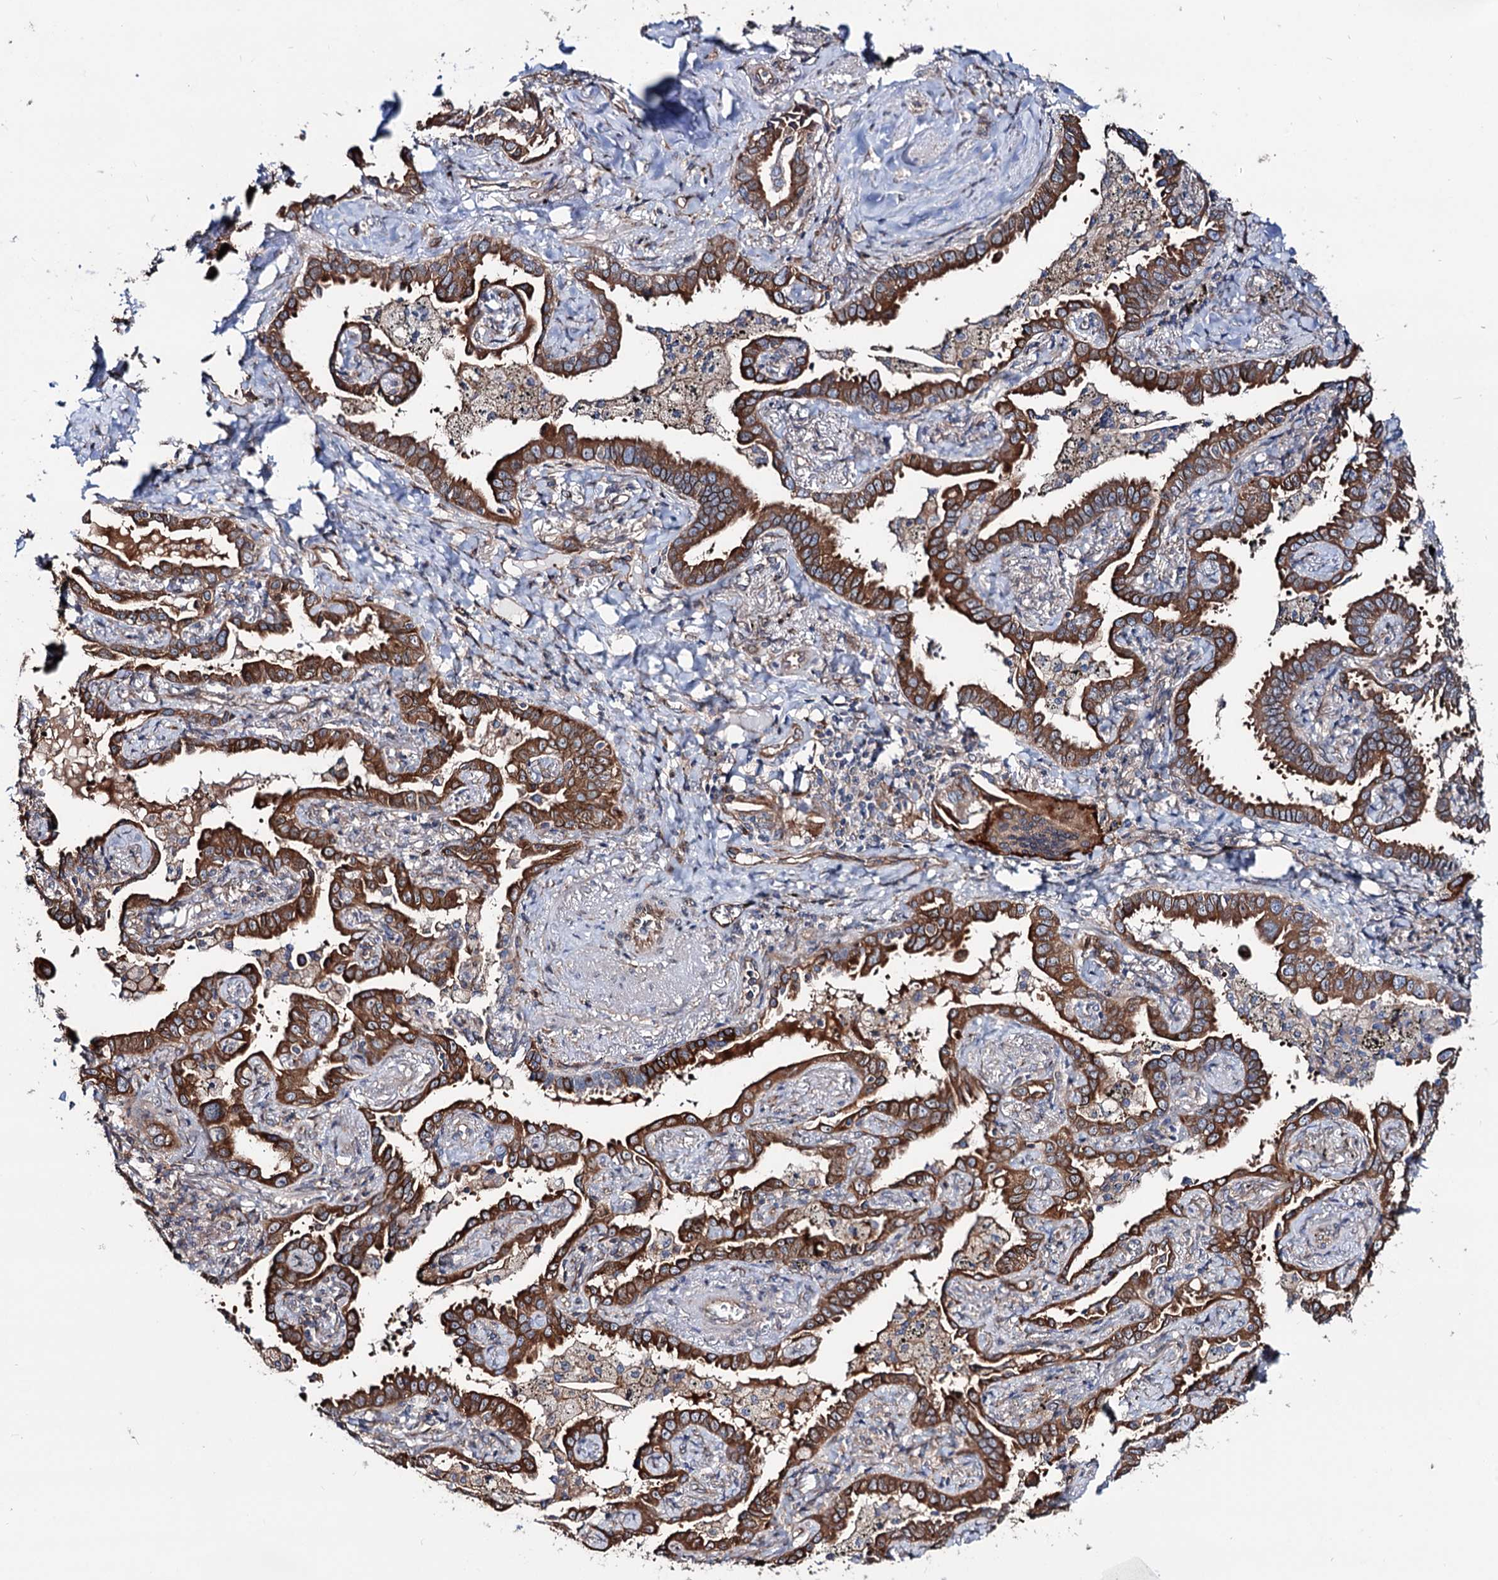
{"staining": {"intensity": "strong", "quantity": ">75%", "location": "cytoplasmic/membranous"}, "tissue": "lung cancer", "cell_type": "Tumor cells", "image_type": "cancer", "snomed": [{"axis": "morphology", "description": "Adenocarcinoma, NOS"}, {"axis": "topography", "description": "Lung"}], "caption": "Protein staining of adenocarcinoma (lung) tissue displays strong cytoplasmic/membranous staining in approximately >75% of tumor cells.", "gene": "PTDSS2", "patient": {"sex": "male", "age": 67}}